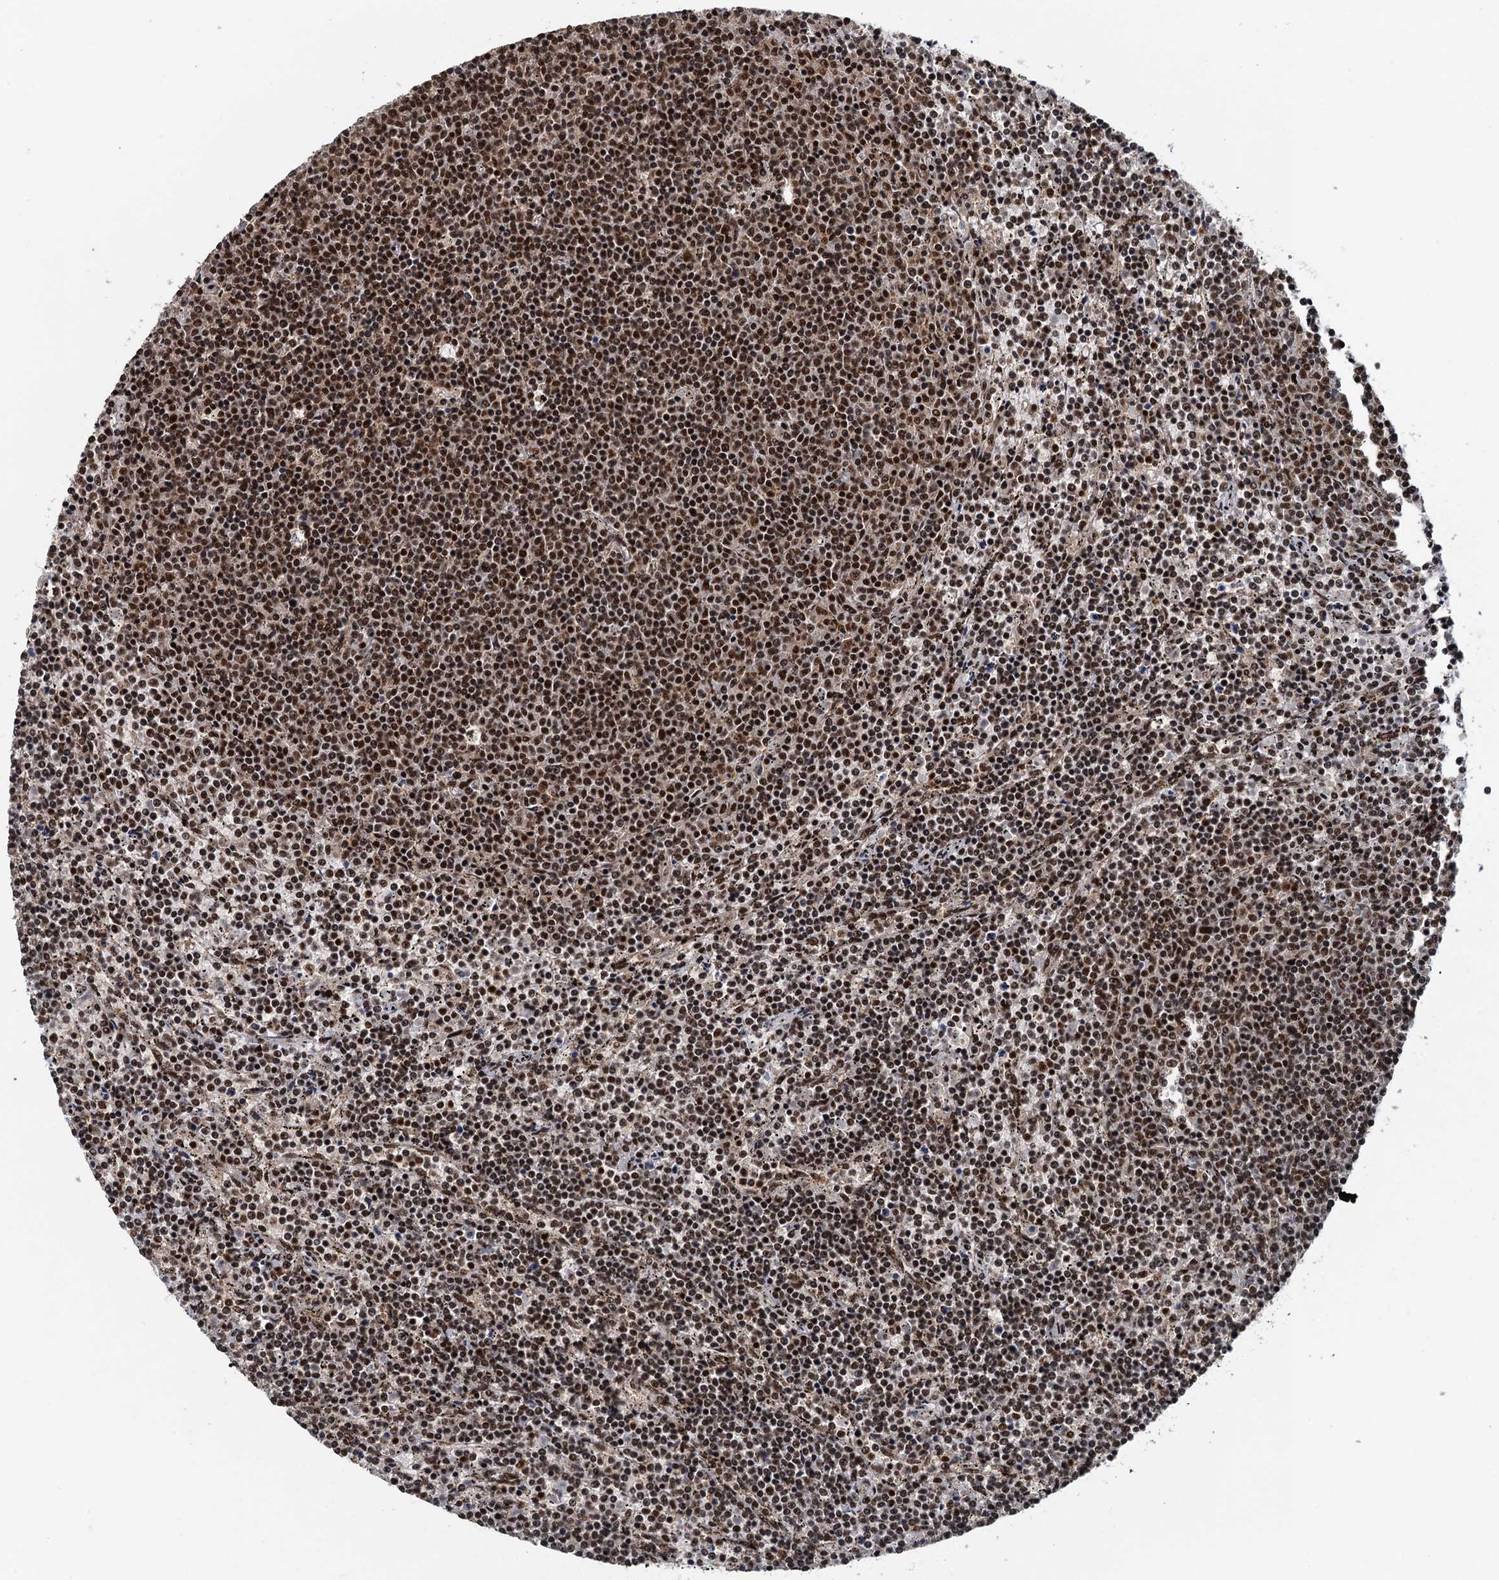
{"staining": {"intensity": "moderate", "quantity": ">75%", "location": "nuclear"}, "tissue": "lymphoma", "cell_type": "Tumor cells", "image_type": "cancer", "snomed": [{"axis": "morphology", "description": "Malignant lymphoma, non-Hodgkin's type, Low grade"}, {"axis": "topography", "description": "Spleen"}], "caption": "A medium amount of moderate nuclear positivity is appreciated in about >75% of tumor cells in low-grade malignant lymphoma, non-Hodgkin's type tissue.", "gene": "ZC3H18", "patient": {"sex": "female", "age": 50}}